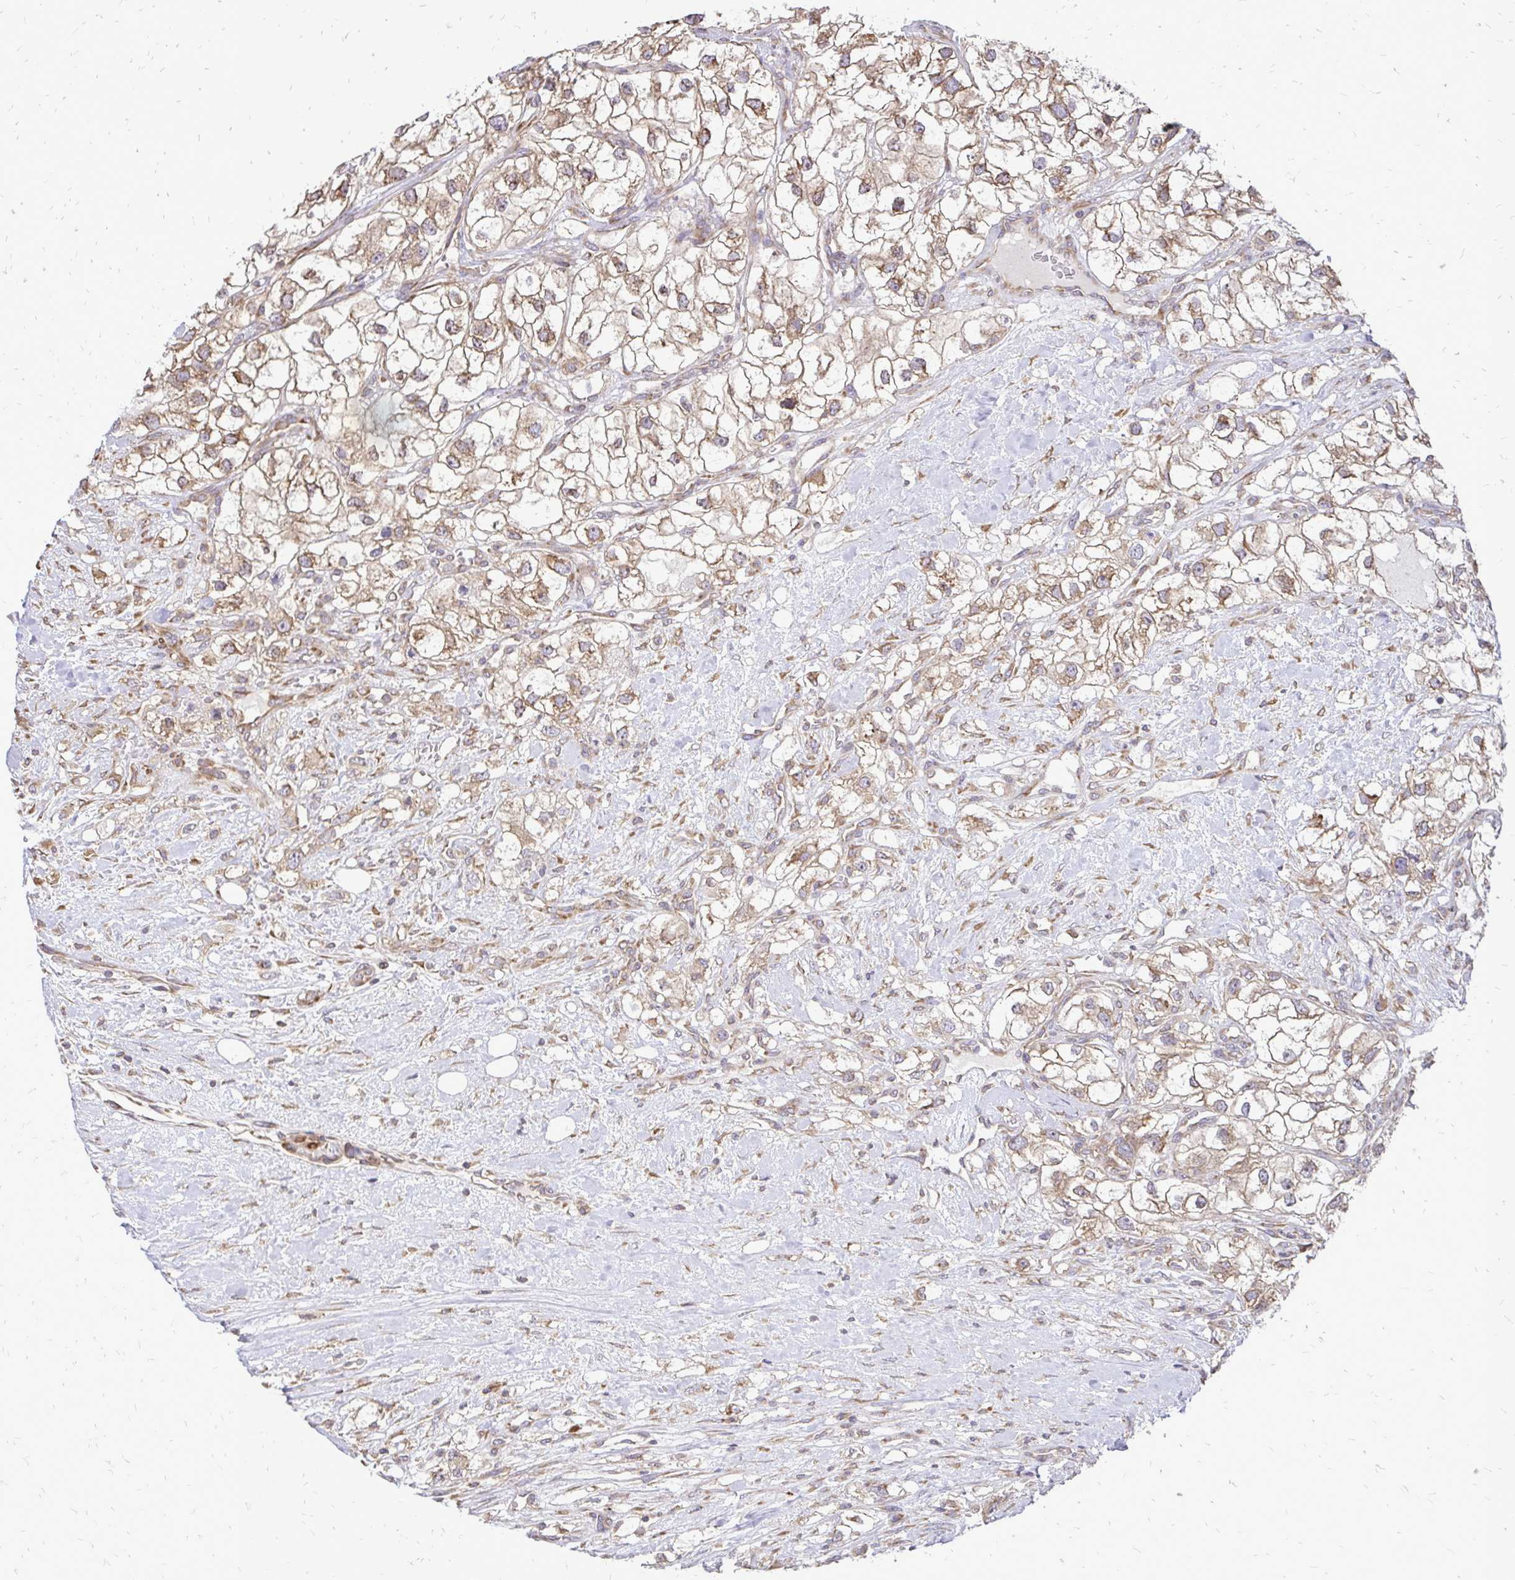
{"staining": {"intensity": "weak", "quantity": ">75%", "location": "cytoplasmic/membranous"}, "tissue": "renal cancer", "cell_type": "Tumor cells", "image_type": "cancer", "snomed": [{"axis": "morphology", "description": "Adenocarcinoma, NOS"}, {"axis": "topography", "description": "Kidney"}], "caption": "A histopathology image of renal adenocarcinoma stained for a protein reveals weak cytoplasmic/membranous brown staining in tumor cells. (brown staining indicates protein expression, while blue staining denotes nuclei).", "gene": "RPS3", "patient": {"sex": "male", "age": 59}}